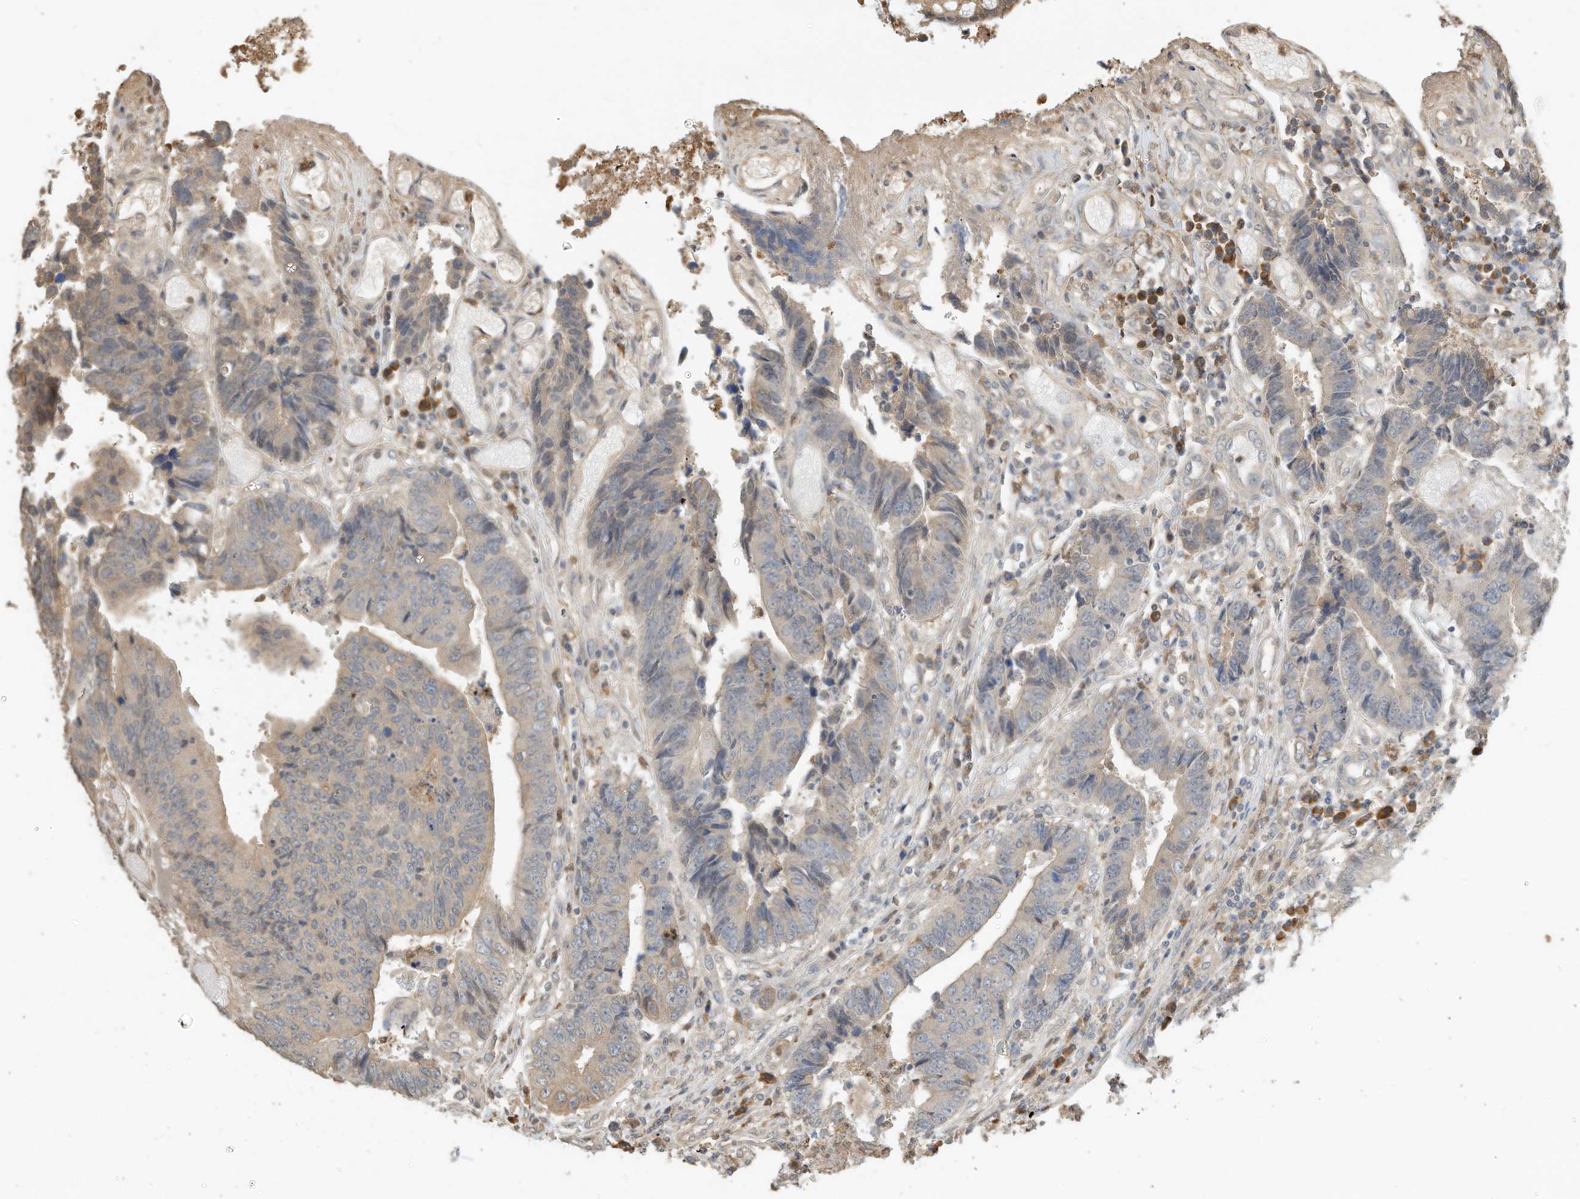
{"staining": {"intensity": "negative", "quantity": "none", "location": "none"}, "tissue": "colorectal cancer", "cell_type": "Tumor cells", "image_type": "cancer", "snomed": [{"axis": "morphology", "description": "Adenocarcinoma, NOS"}, {"axis": "topography", "description": "Rectum"}], "caption": "Colorectal adenocarcinoma stained for a protein using immunohistochemistry reveals no expression tumor cells.", "gene": "OFD1", "patient": {"sex": "male", "age": 84}}